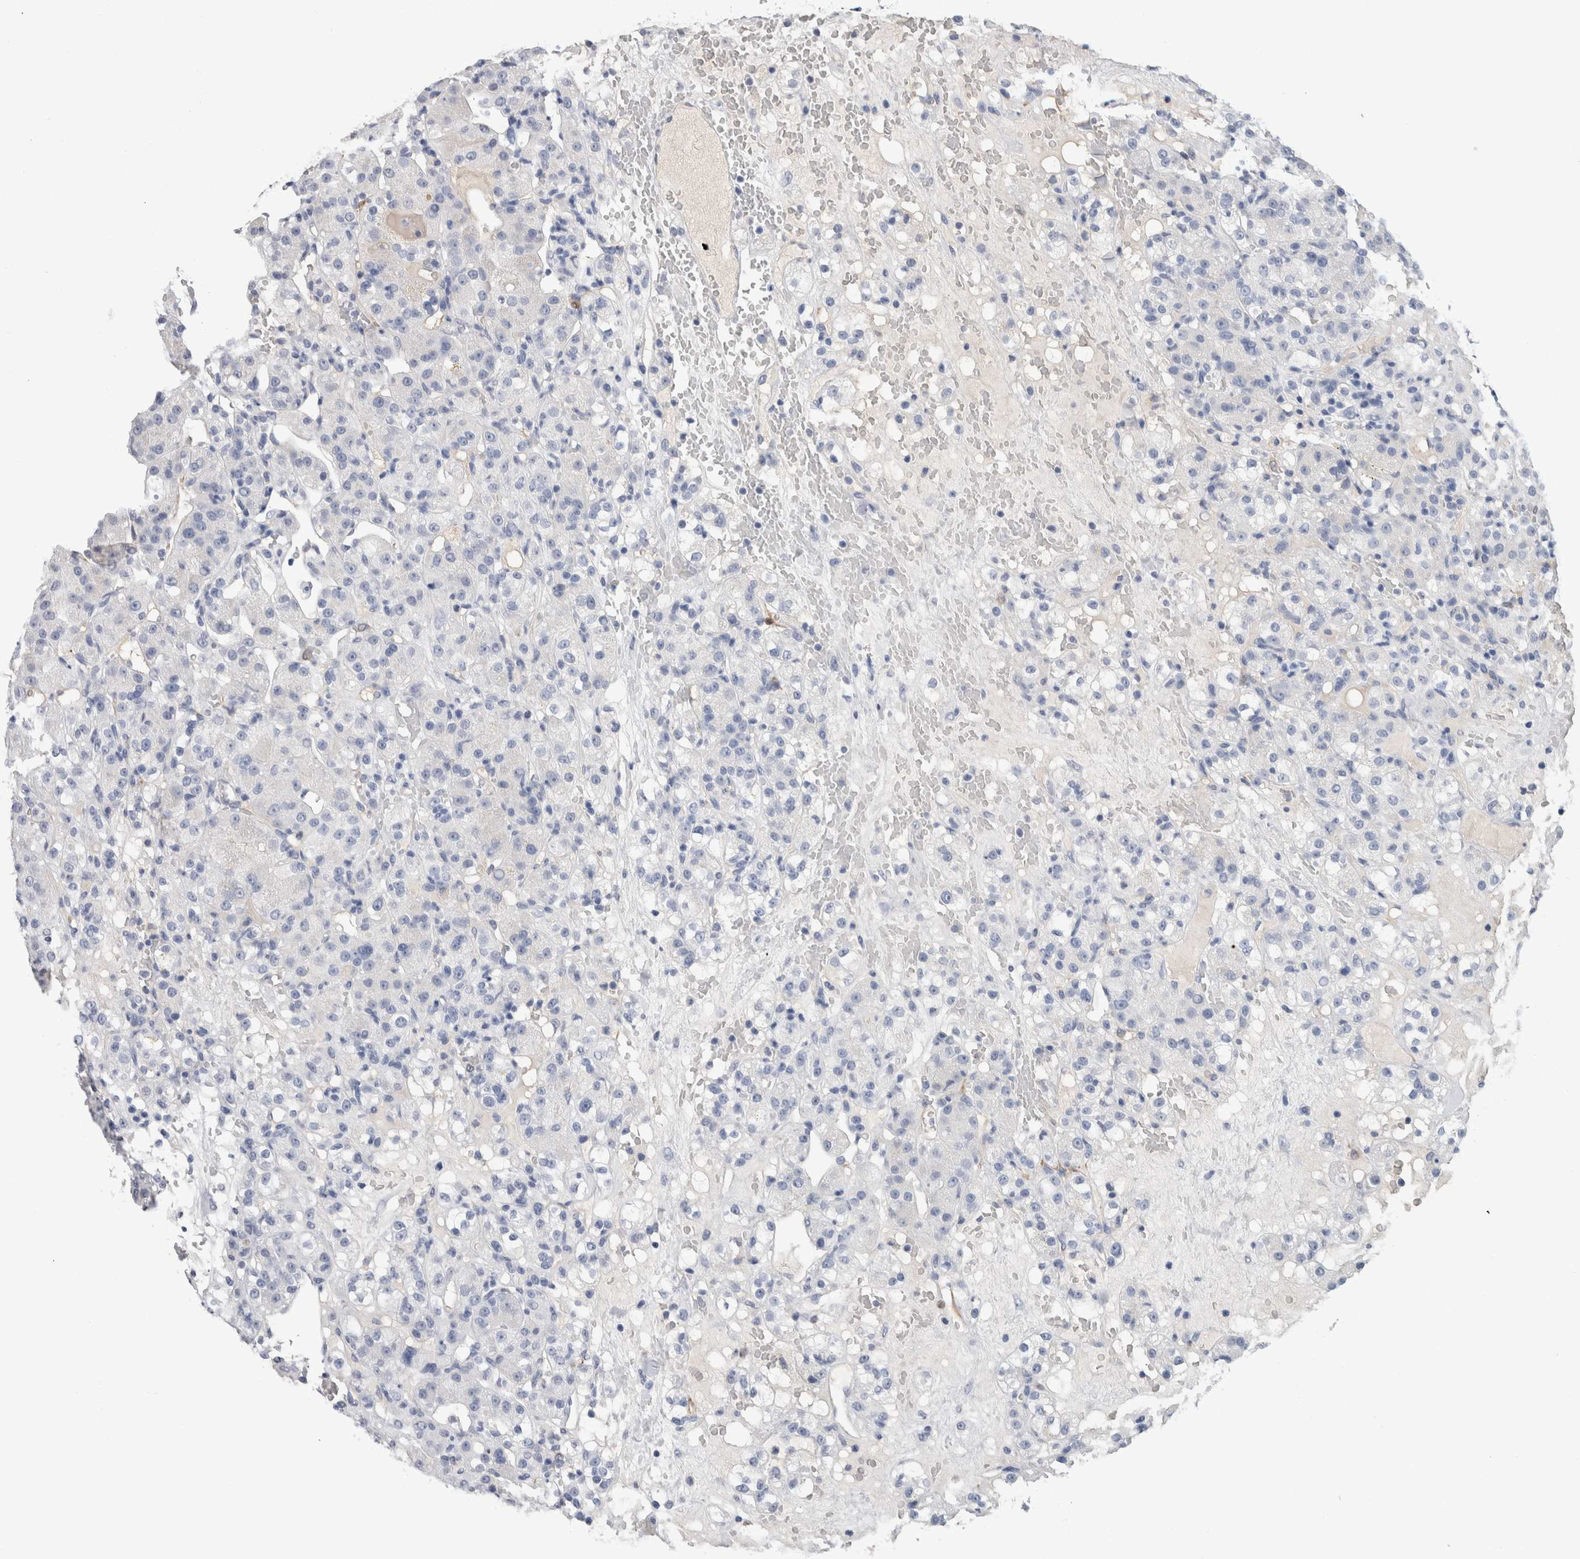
{"staining": {"intensity": "negative", "quantity": "none", "location": "none"}, "tissue": "renal cancer", "cell_type": "Tumor cells", "image_type": "cancer", "snomed": [{"axis": "morphology", "description": "Normal tissue, NOS"}, {"axis": "morphology", "description": "Adenocarcinoma, NOS"}, {"axis": "topography", "description": "Kidney"}], "caption": "The photomicrograph displays no staining of tumor cells in renal adenocarcinoma.", "gene": "FABP4", "patient": {"sex": "male", "age": 61}}